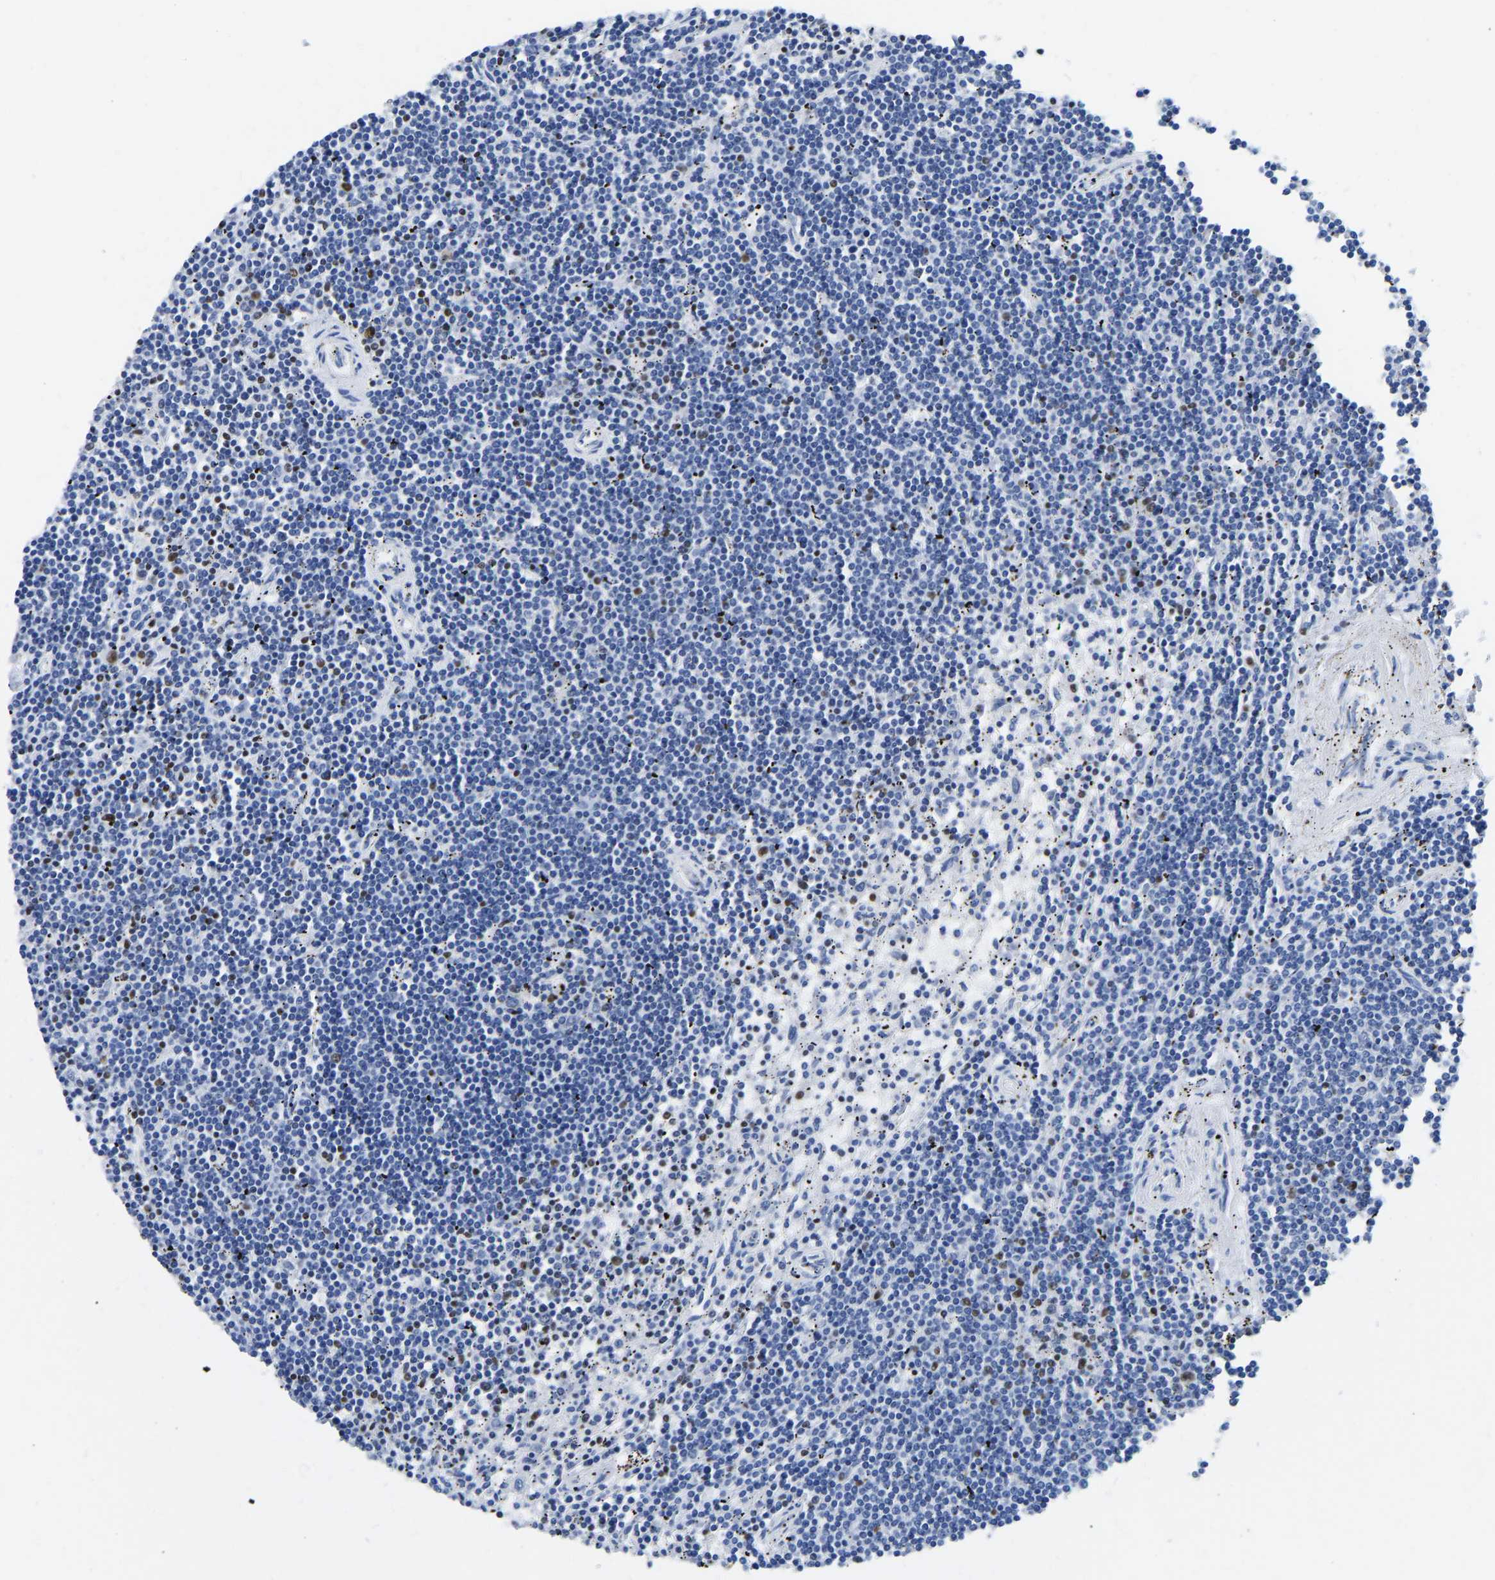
{"staining": {"intensity": "negative", "quantity": "none", "location": "none"}, "tissue": "lymphoma", "cell_type": "Tumor cells", "image_type": "cancer", "snomed": [{"axis": "morphology", "description": "Malignant lymphoma, non-Hodgkin's type, Low grade"}, {"axis": "topography", "description": "Spleen"}], "caption": "Protein analysis of lymphoma reveals no significant positivity in tumor cells. (IHC, brightfield microscopy, high magnification).", "gene": "TCF7", "patient": {"sex": "male", "age": 76}}